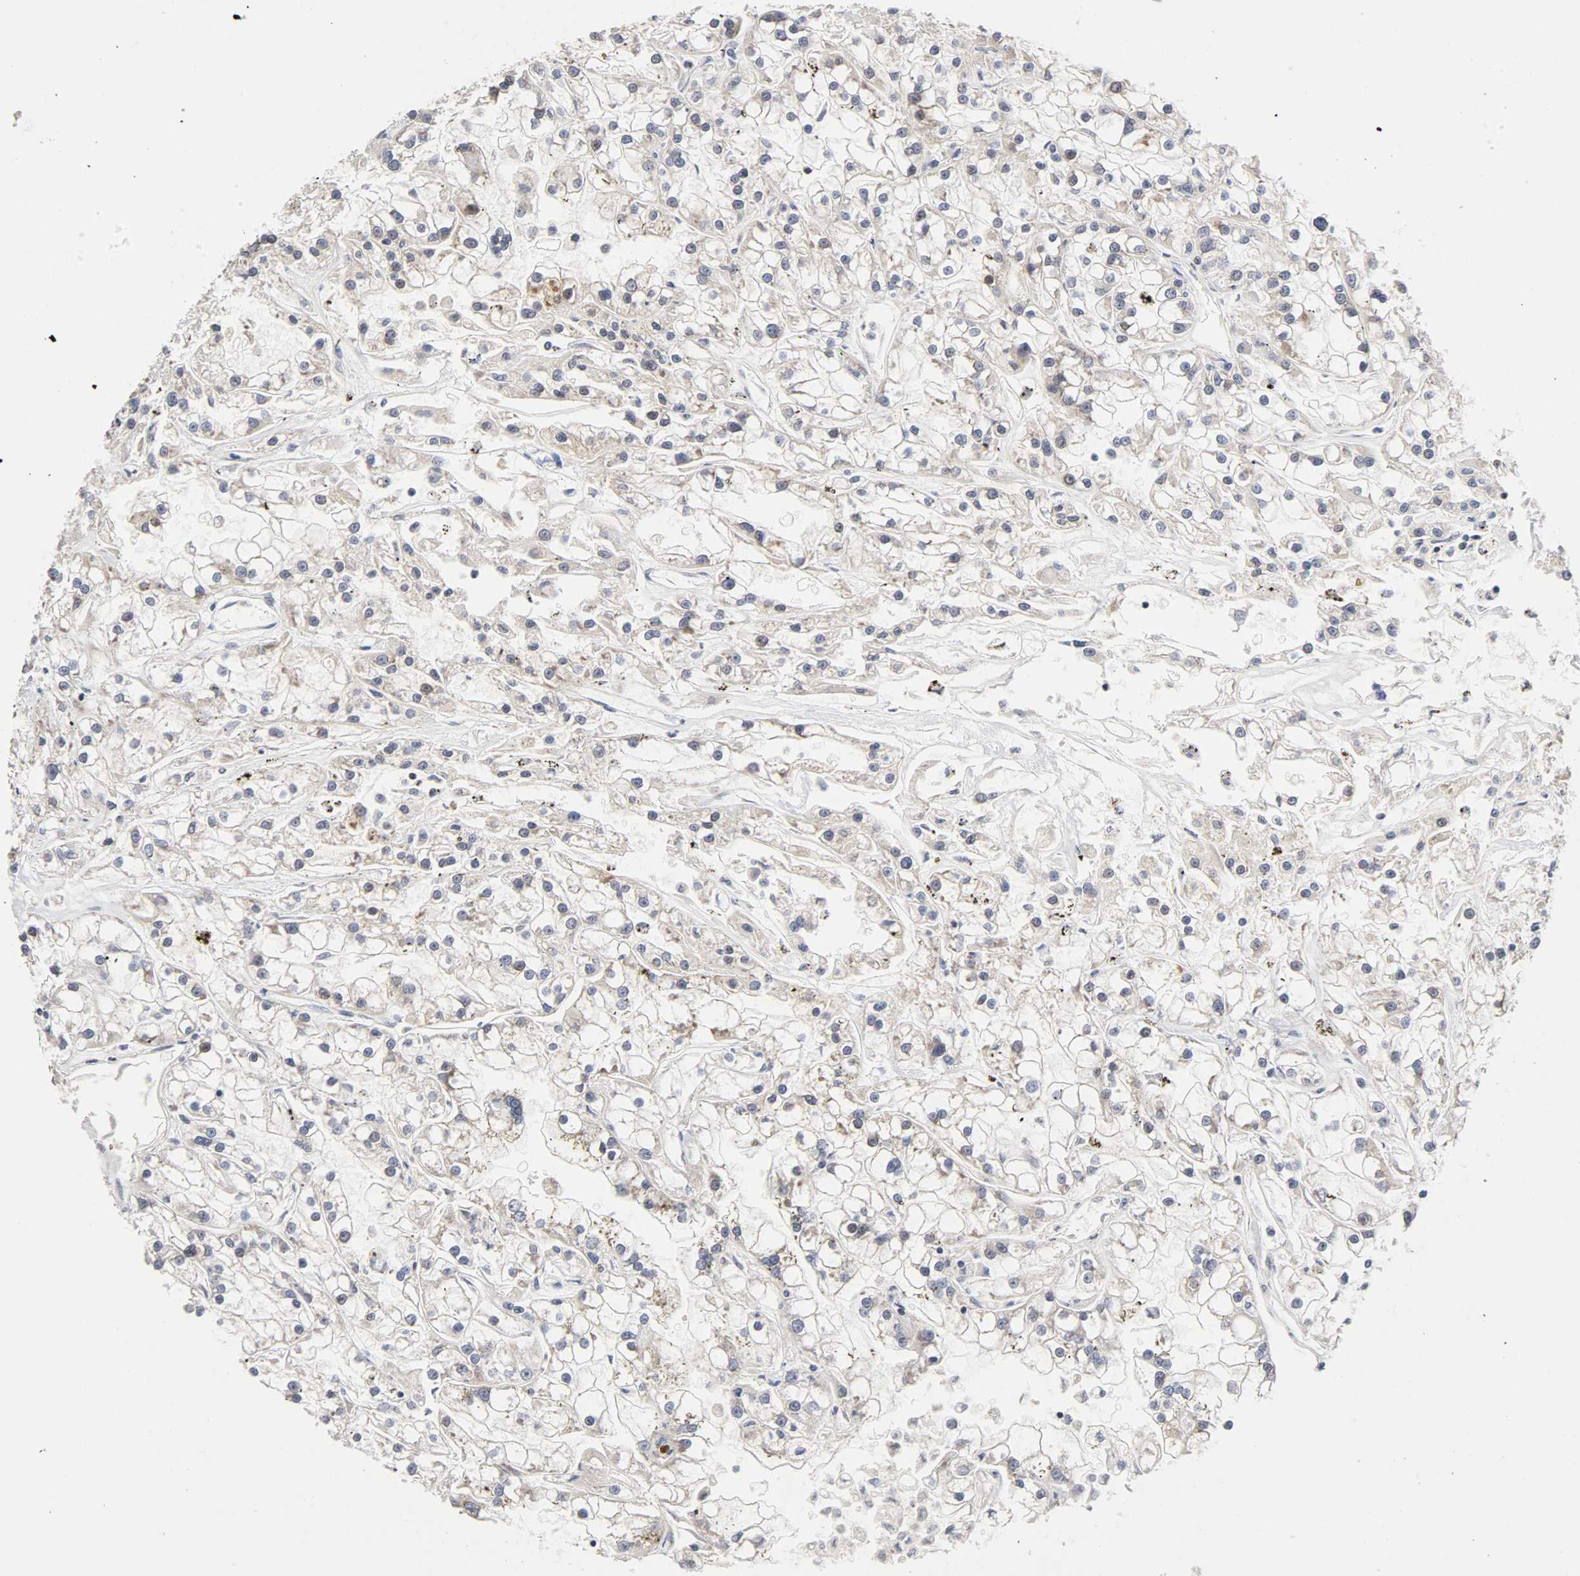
{"staining": {"intensity": "negative", "quantity": "none", "location": "none"}, "tissue": "renal cancer", "cell_type": "Tumor cells", "image_type": "cancer", "snomed": [{"axis": "morphology", "description": "Adenocarcinoma, NOS"}, {"axis": "topography", "description": "Kidney"}], "caption": "Immunohistochemical staining of human renal cancer shows no significant staining in tumor cells.", "gene": "UBE2M", "patient": {"sex": "female", "age": 52}}